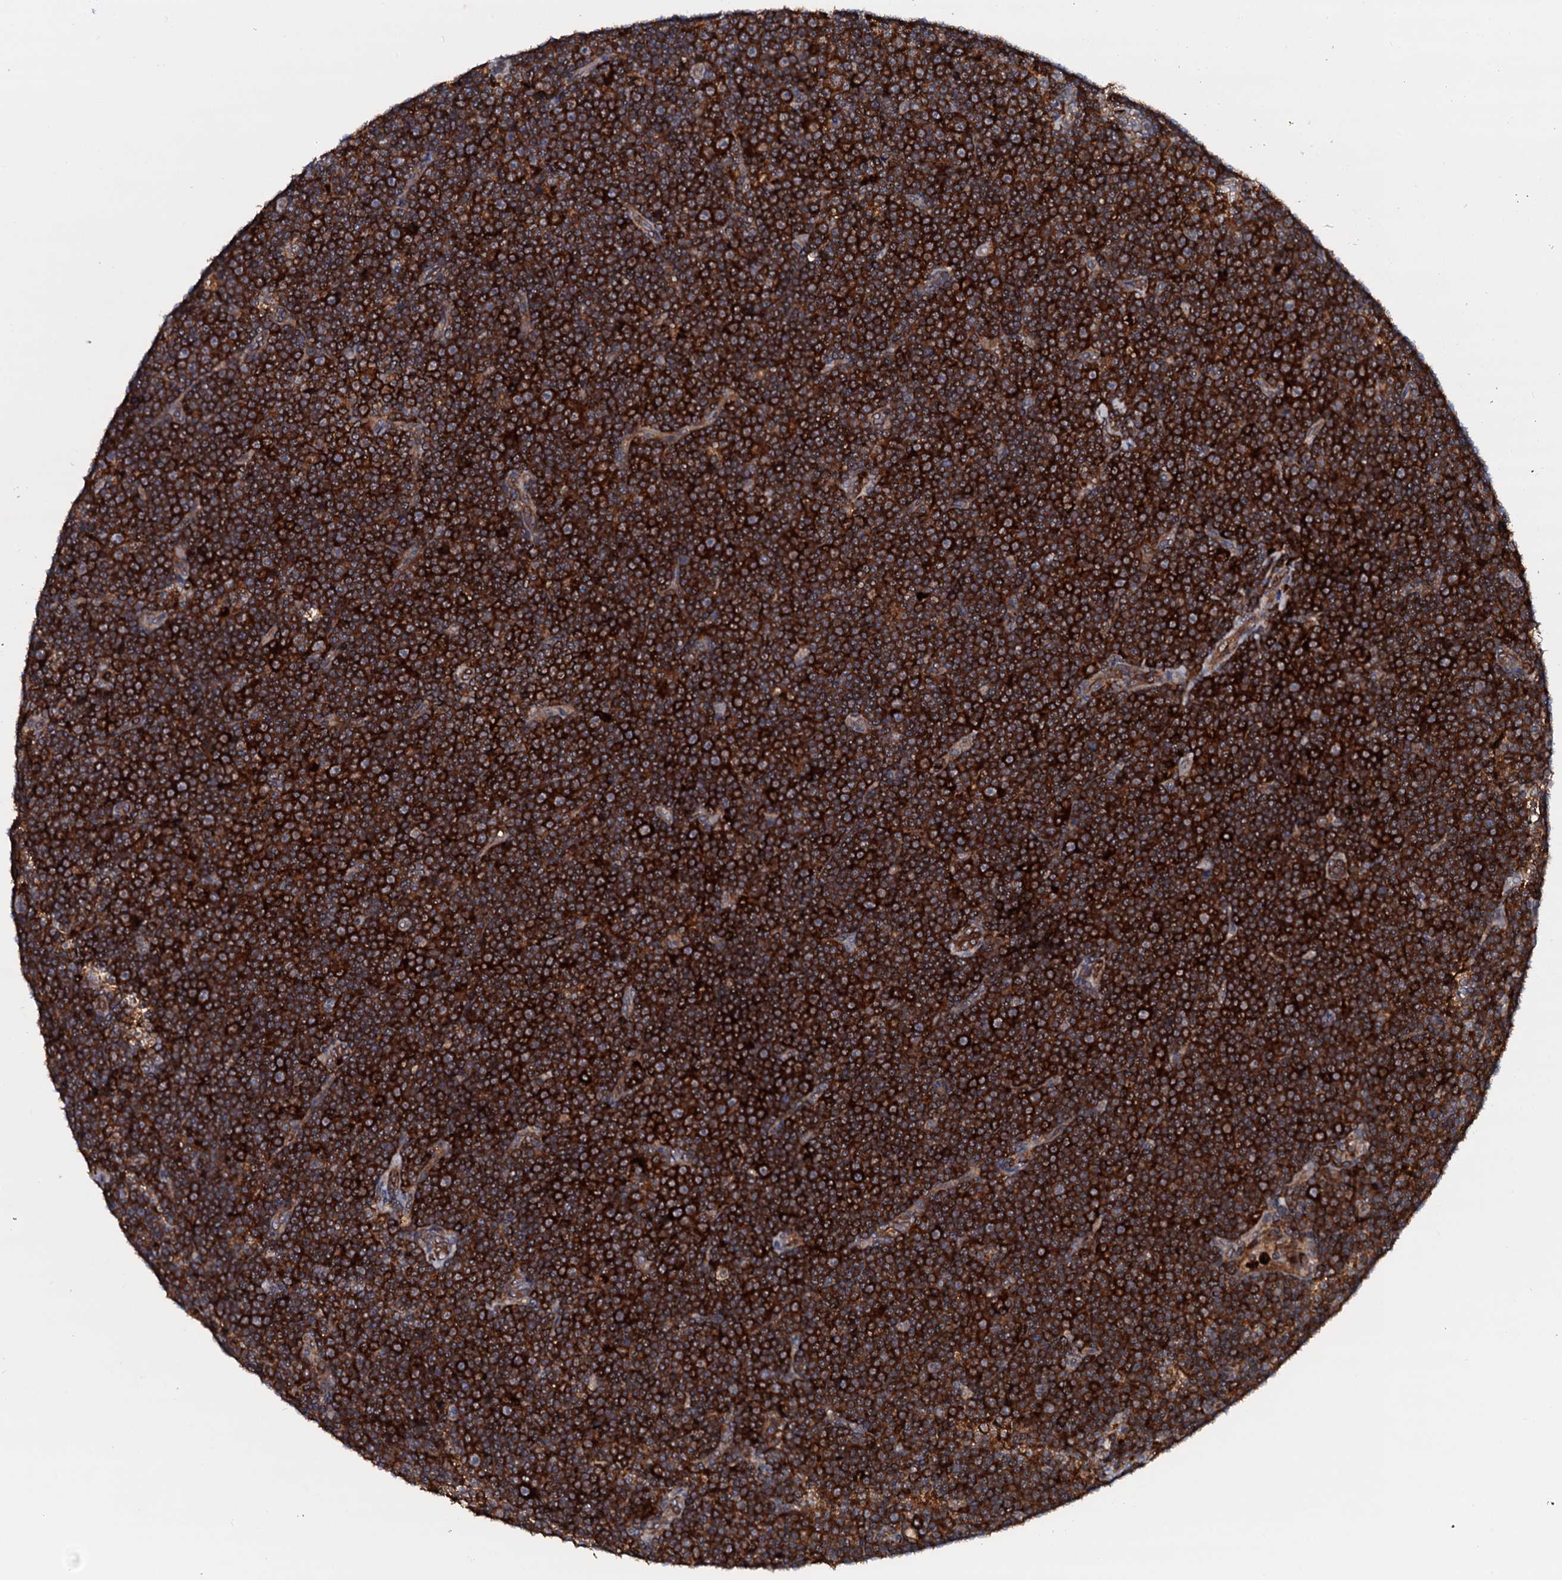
{"staining": {"intensity": "strong", "quantity": ">75%", "location": "cytoplasmic/membranous"}, "tissue": "lymphoma", "cell_type": "Tumor cells", "image_type": "cancer", "snomed": [{"axis": "morphology", "description": "Malignant lymphoma, non-Hodgkin's type, Low grade"}, {"axis": "topography", "description": "Lymph node"}], "caption": "Human lymphoma stained with a protein marker exhibits strong staining in tumor cells.", "gene": "VAMP8", "patient": {"sex": "female", "age": 67}}